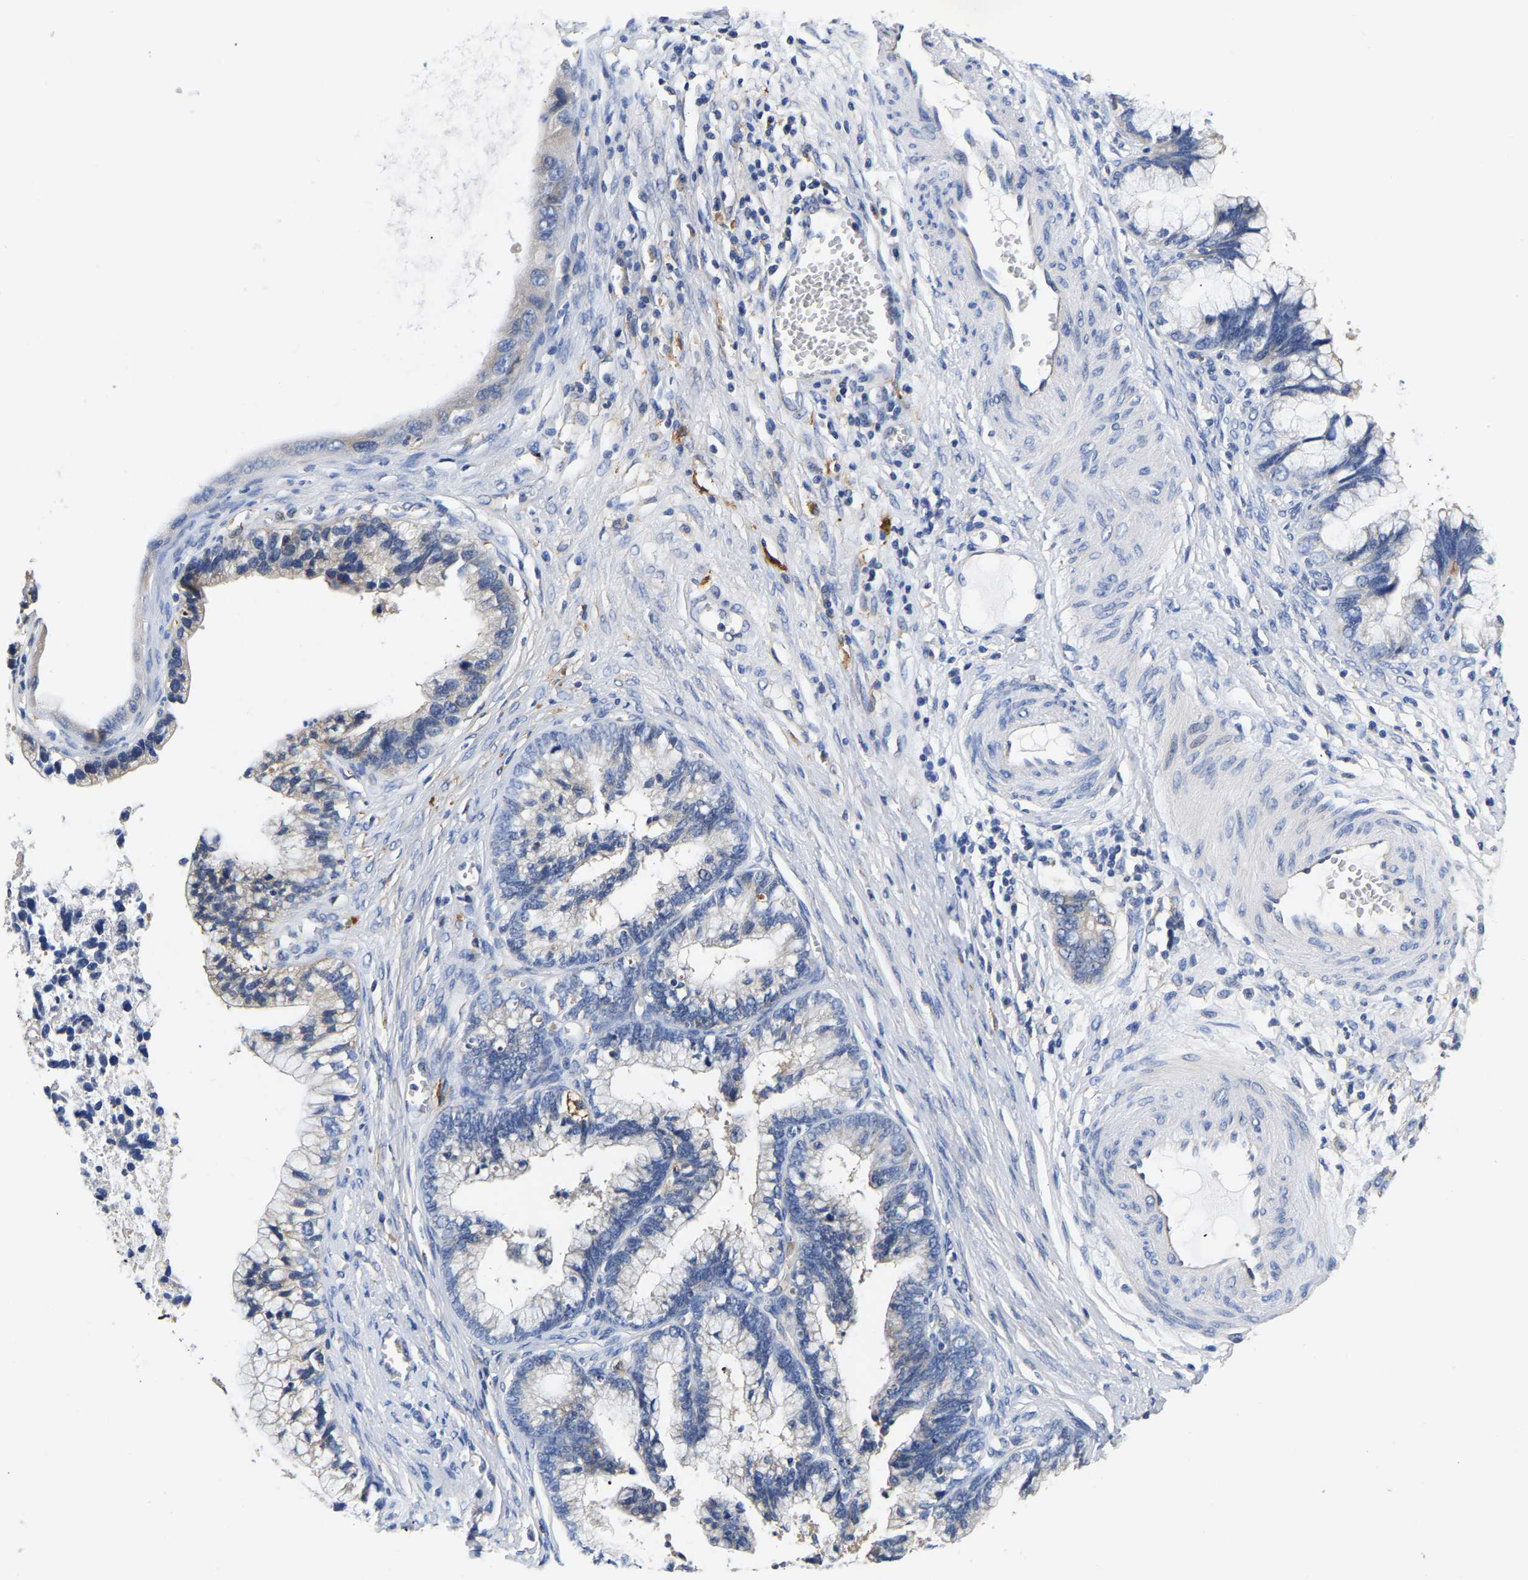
{"staining": {"intensity": "weak", "quantity": "<25%", "location": "cytoplasmic/membranous"}, "tissue": "cervical cancer", "cell_type": "Tumor cells", "image_type": "cancer", "snomed": [{"axis": "morphology", "description": "Adenocarcinoma, NOS"}, {"axis": "topography", "description": "Cervix"}], "caption": "The immunohistochemistry (IHC) histopathology image has no significant staining in tumor cells of adenocarcinoma (cervical) tissue.", "gene": "CCDC6", "patient": {"sex": "female", "age": 44}}